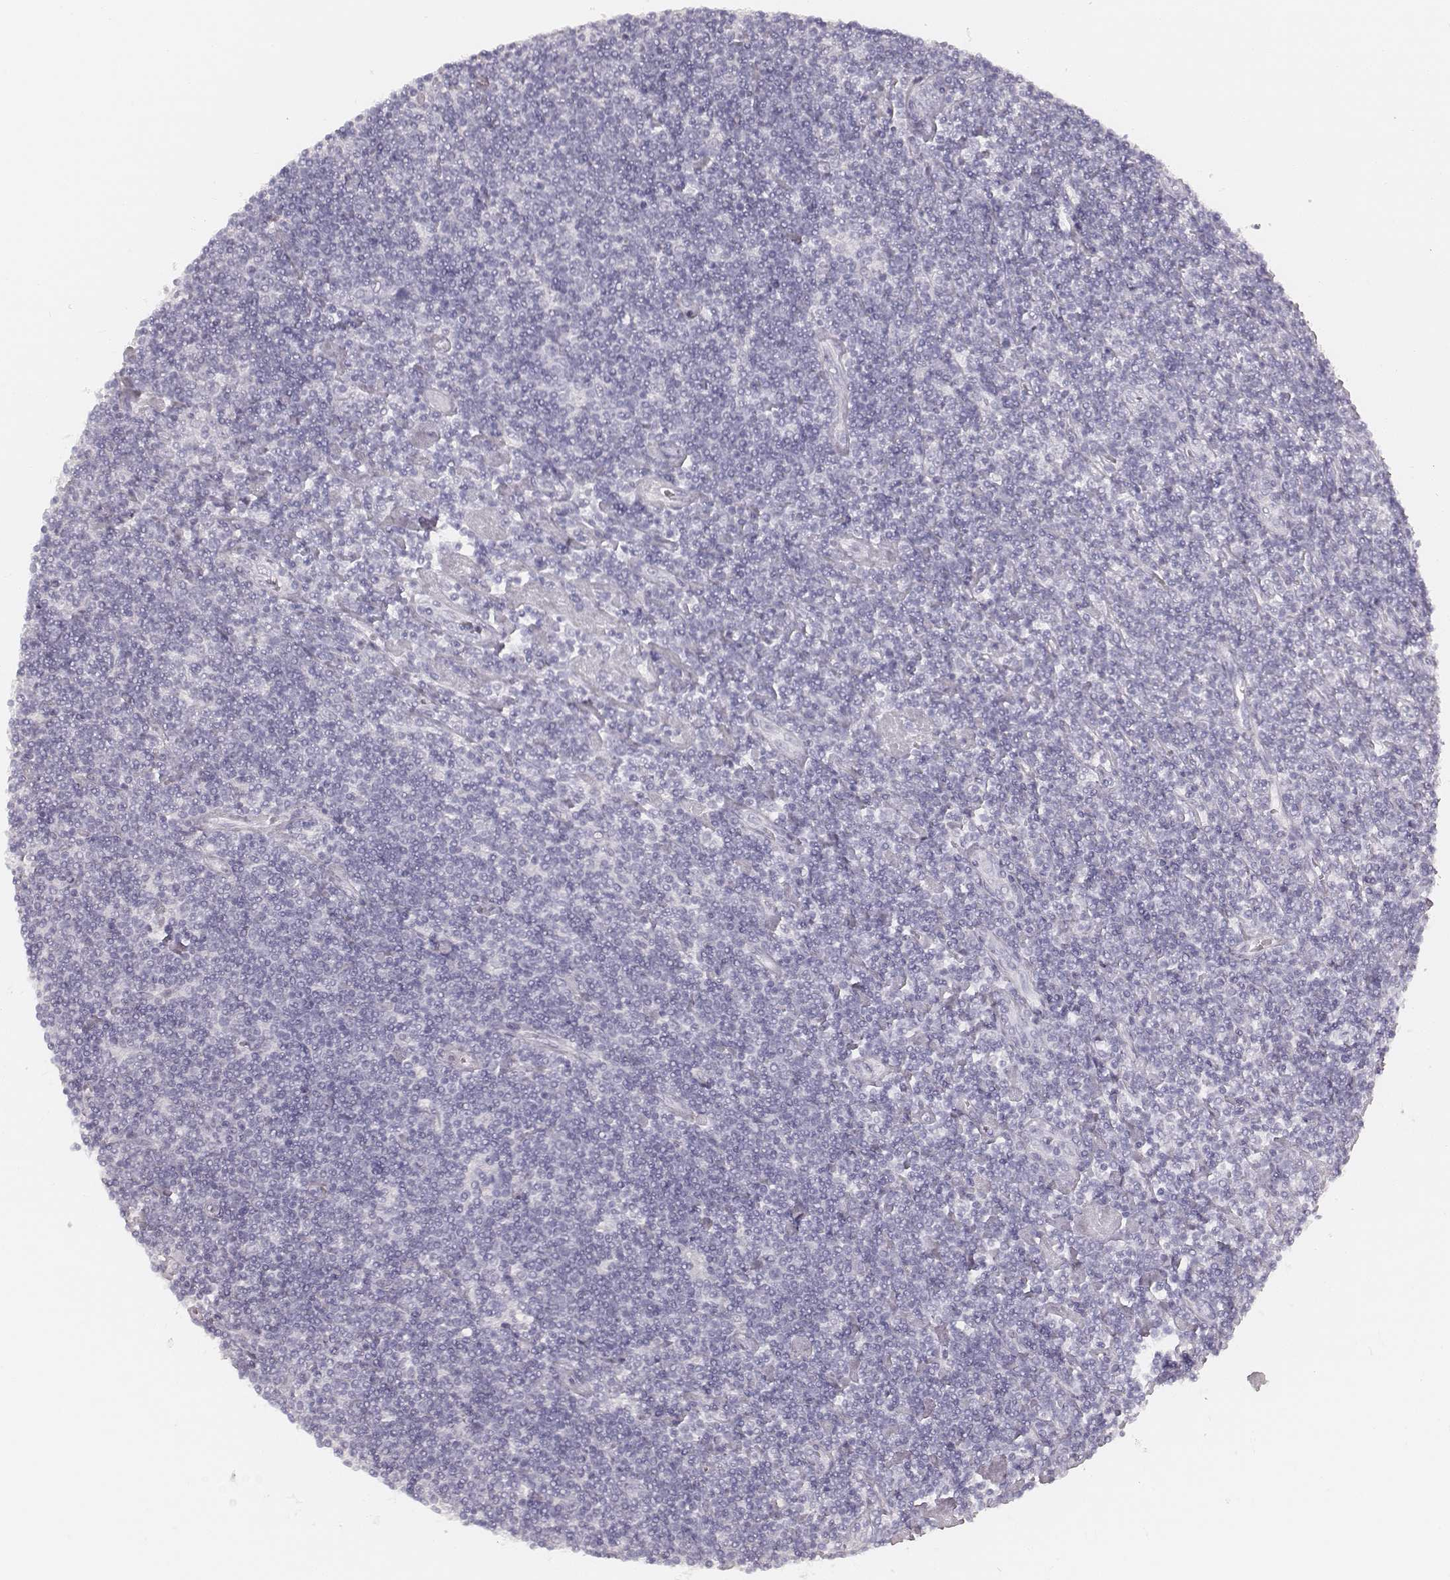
{"staining": {"intensity": "negative", "quantity": "none", "location": "none"}, "tissue": "lymphoma", "cell_type": "Tumor cells", "image_type": "cancer", "snomed": [{"axis": "morphology", "description": "Hodgkin's disease, NOS"}, {"axis": "topography", "description": "Lymph node"}], "caption": "Histopathology image shows no significant protein expression in tumor cells of lymphoma.", "gene": "KRT34", "patient": {"sex": "male", "age": 40}}